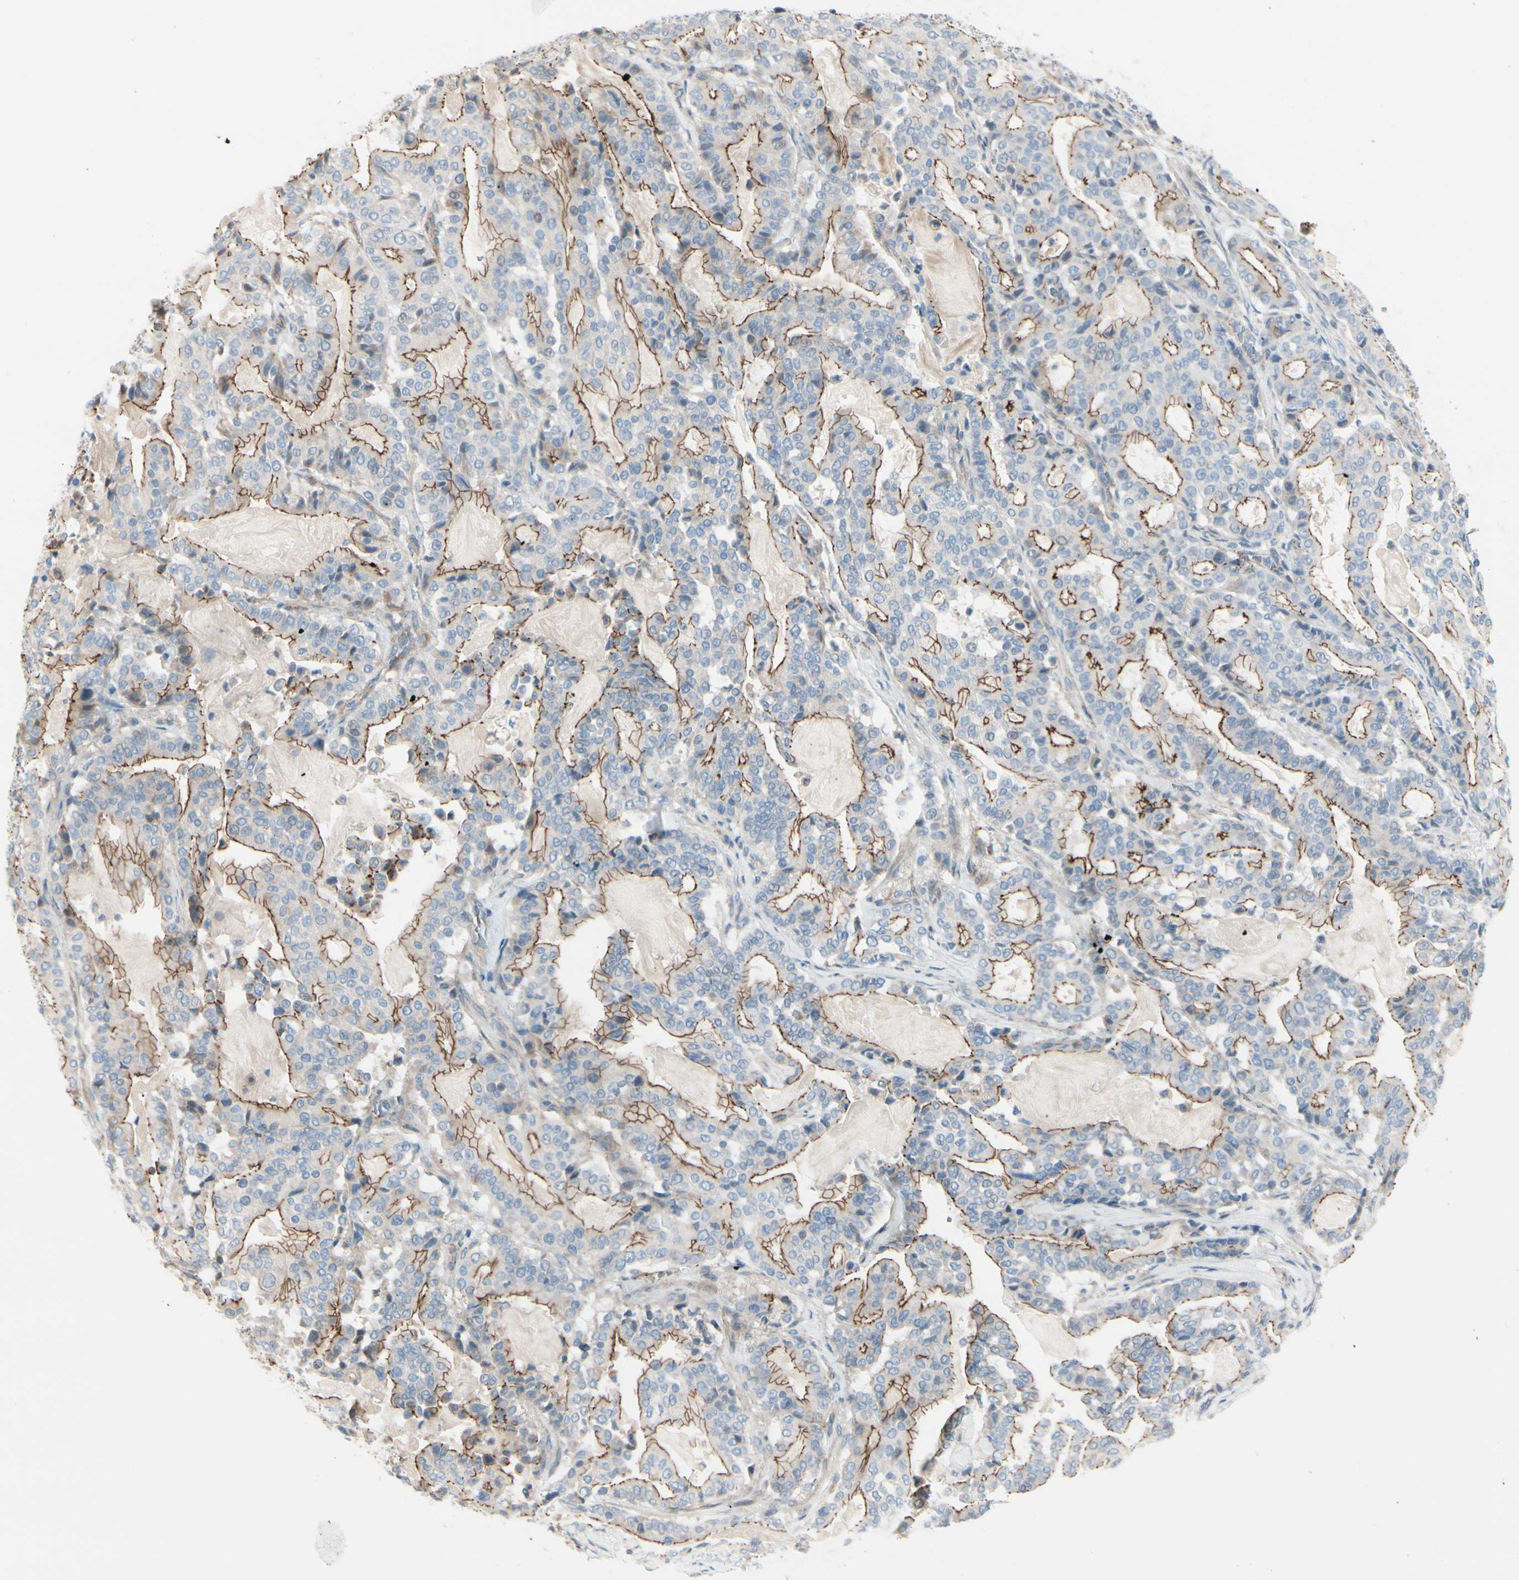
{"staining": {"intensity": "moderate", "quantity": "25%-75%", "location": "cytoplasmic/membranous"}, "tissue": "pancreatic cancer", "cell_type": "Tumor cells", "image_type": "cancer", "snomed": [{"axis": "morphology", "description": "Adenocarcinoma, NOS"}, {"axis": "topography", "description": "Pancreas"}], "caption": "A micrograph of human pancreatic cancer stained for a protein displays moderate cytoplasmic/membranous brown staining in tumor cells. Immunohistochemistry stains the protein of interest in brown and the nuclei are stained blue.", "gene": "TJP1", "patient": {"sex": "male", "age": 63}}